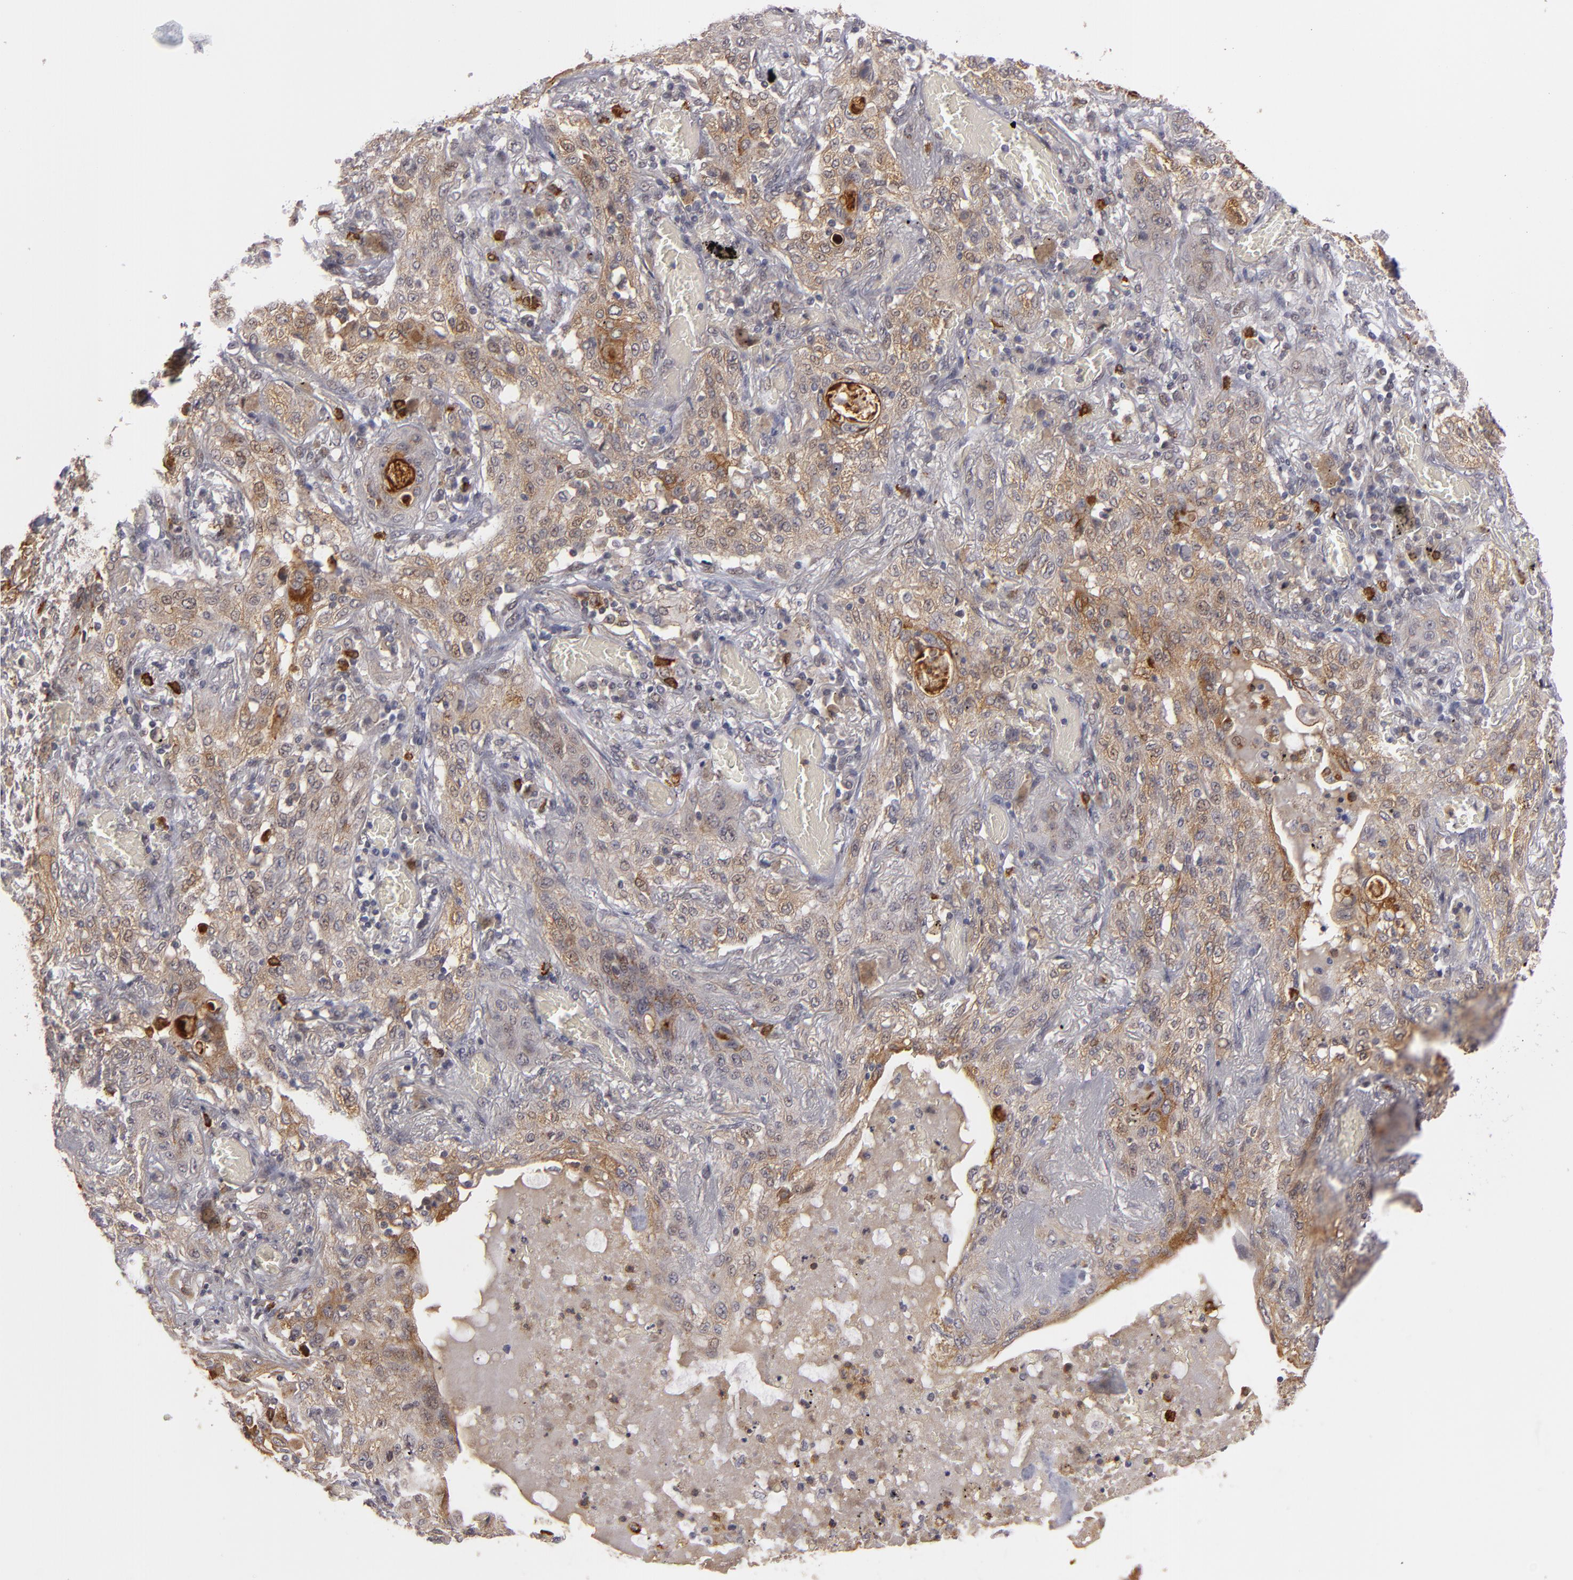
{"staining": {"intensity": "moderate", "quantity": "25%-75%", "location": "cytoplasmic/membranous"}, "tissue": "lung cancer", "cell_type": "Tumor cells", "image_type": "cancer", "snomed": [{"axis": "morphology", "description": "Squamous cell carcinoma, NOS"}, {"axis": "topography", "description": "Lung"}], "caption": "Lung squamous cell carcinoma tissue shows moderate cytoplasmic/membranous expression in about 25%-75% of tumor cells, visualized by immunohistochemistry.", "gene": "STX3", "patient": {"sex": "female", "age": 47}}